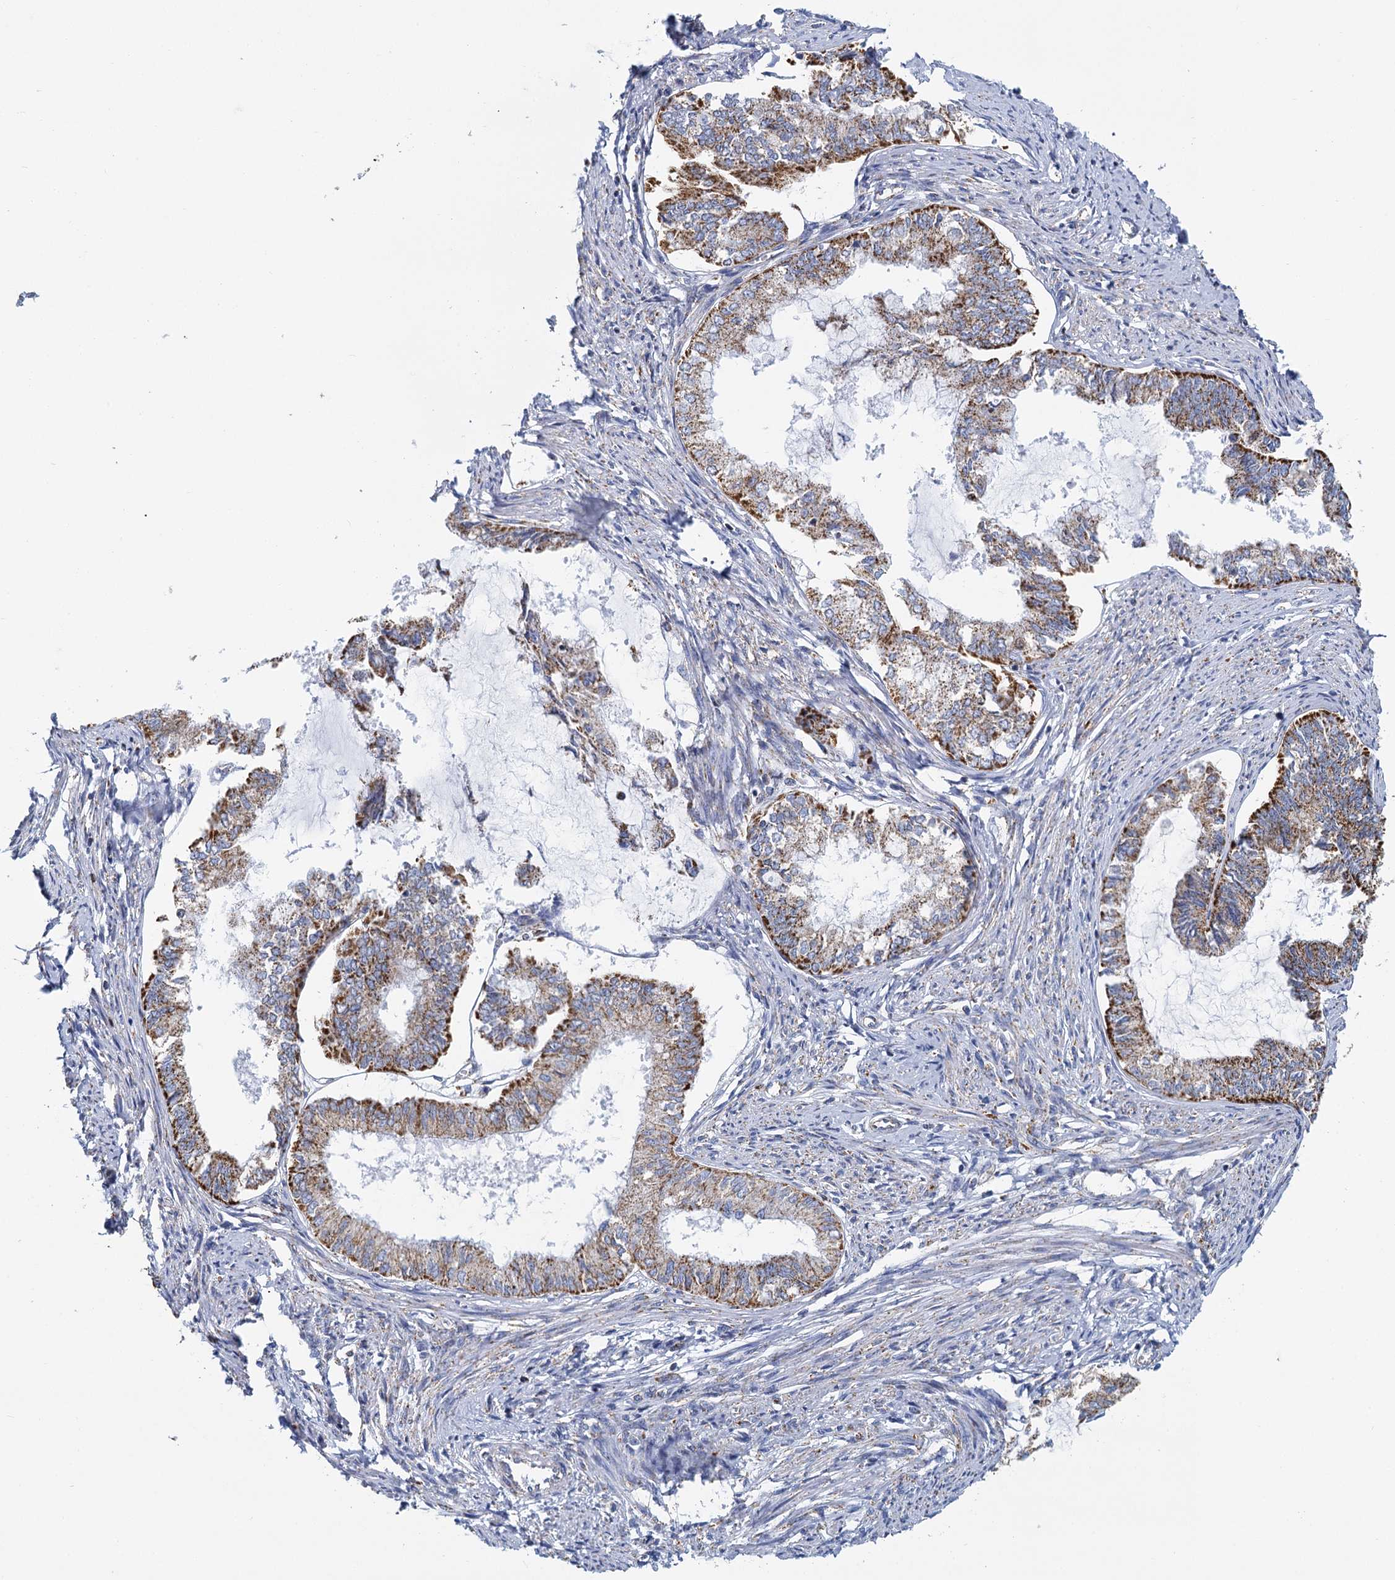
{"staining": {"intensity": "moderate", "quantity": ">75%", "location": "cytoplasmic/membranous"}, "tissue": "endometrial cancer", "cell_type": "Tumor cells", "image_type": "cancer", "snomed": [{"axis": "morphology", "description": "Adenocarcinoma, NOS"}, {"axis": "topography", "description": "Endometrium"}], "caption": "Protein staining of endometrial cancer (adenocarcinoma) tissue reveals moderate cytoplasmic/membranous positivity in approximately >75% of tumor cells.", "gene": "CCP110", "patient": {"sex": "female", "age": 86}}